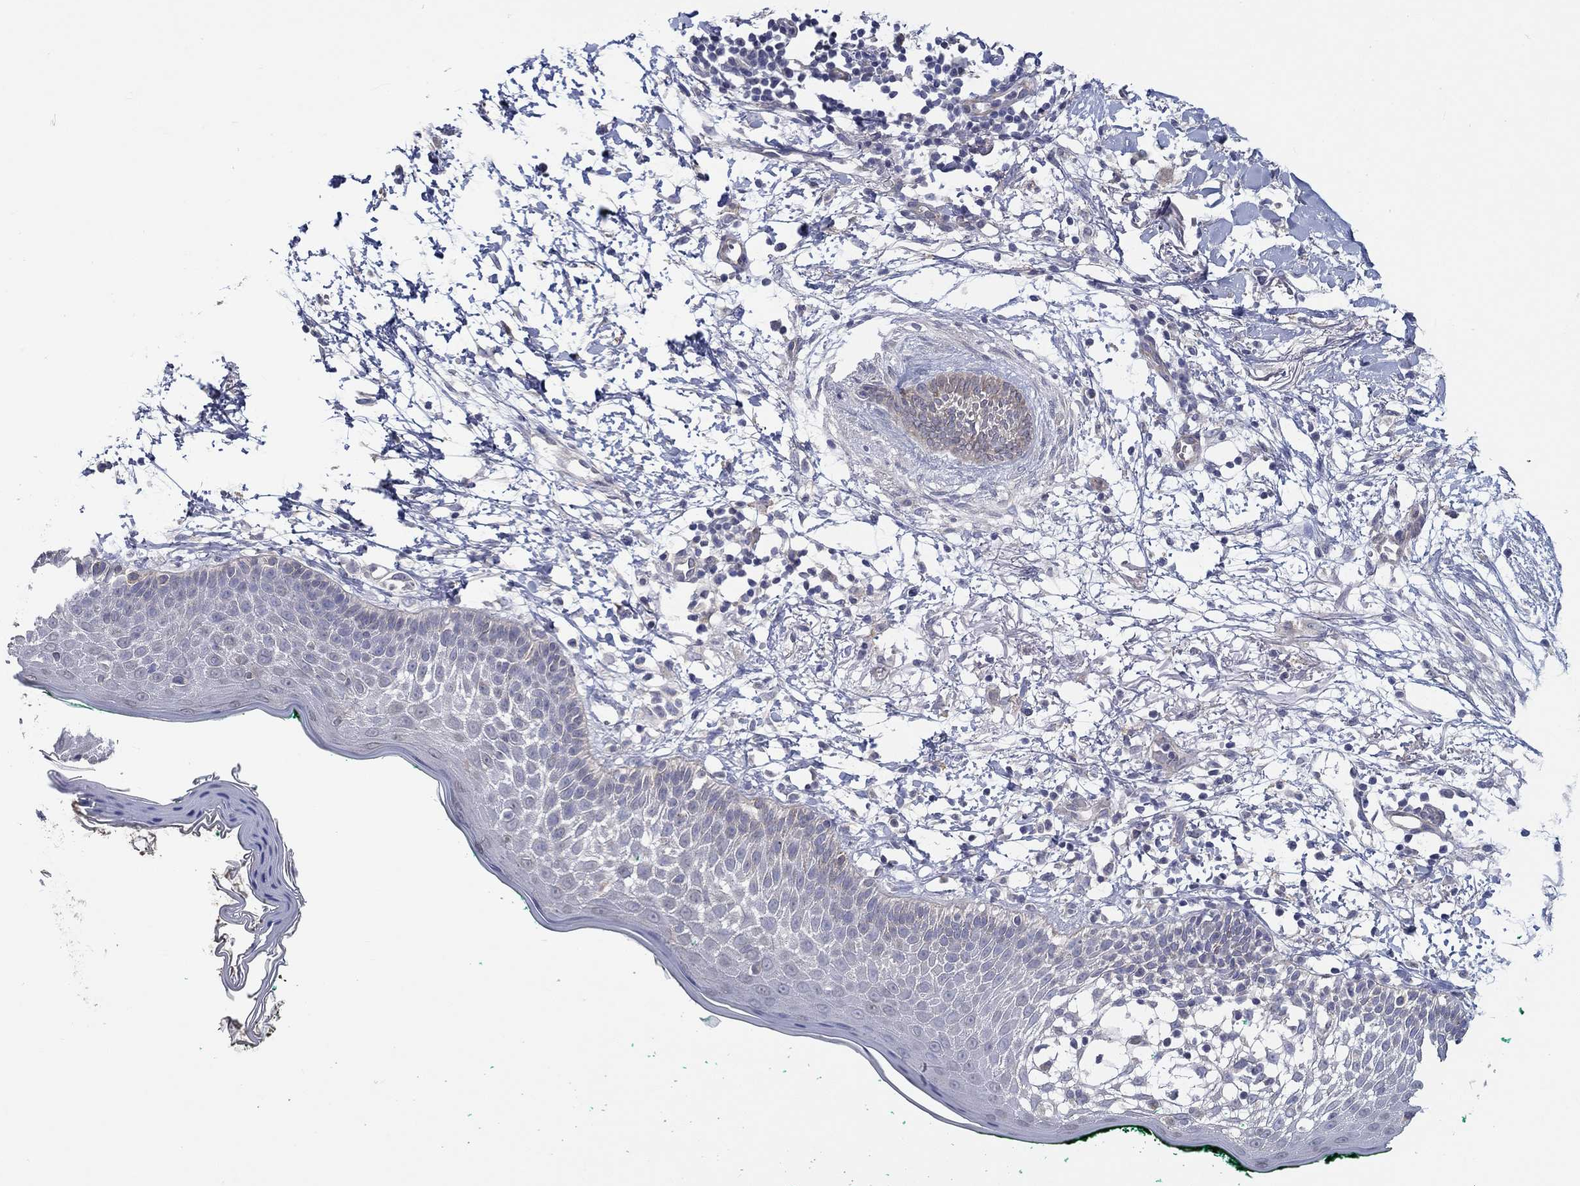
{"staining": {"intensity": "negative", "quantity": "none", "location": "none"}, "tissue": "skin cancer", "cell_type": "Tumor cells", "image_type": "cancer", "snomed": [{"axis": "morphology", "description": "Normal tissue, NOS"}, {"axis": "morphology", "description": "Basal cell carcinoma"}, {"axis": "topography", "description": "Skin"}], "caption": "The histopathology image exhibits no significant positivity in tumor cells of basal cell carcinoma (skin).", "gene": "ERMP1", "patient": {"sex": "male", "age": 84}}